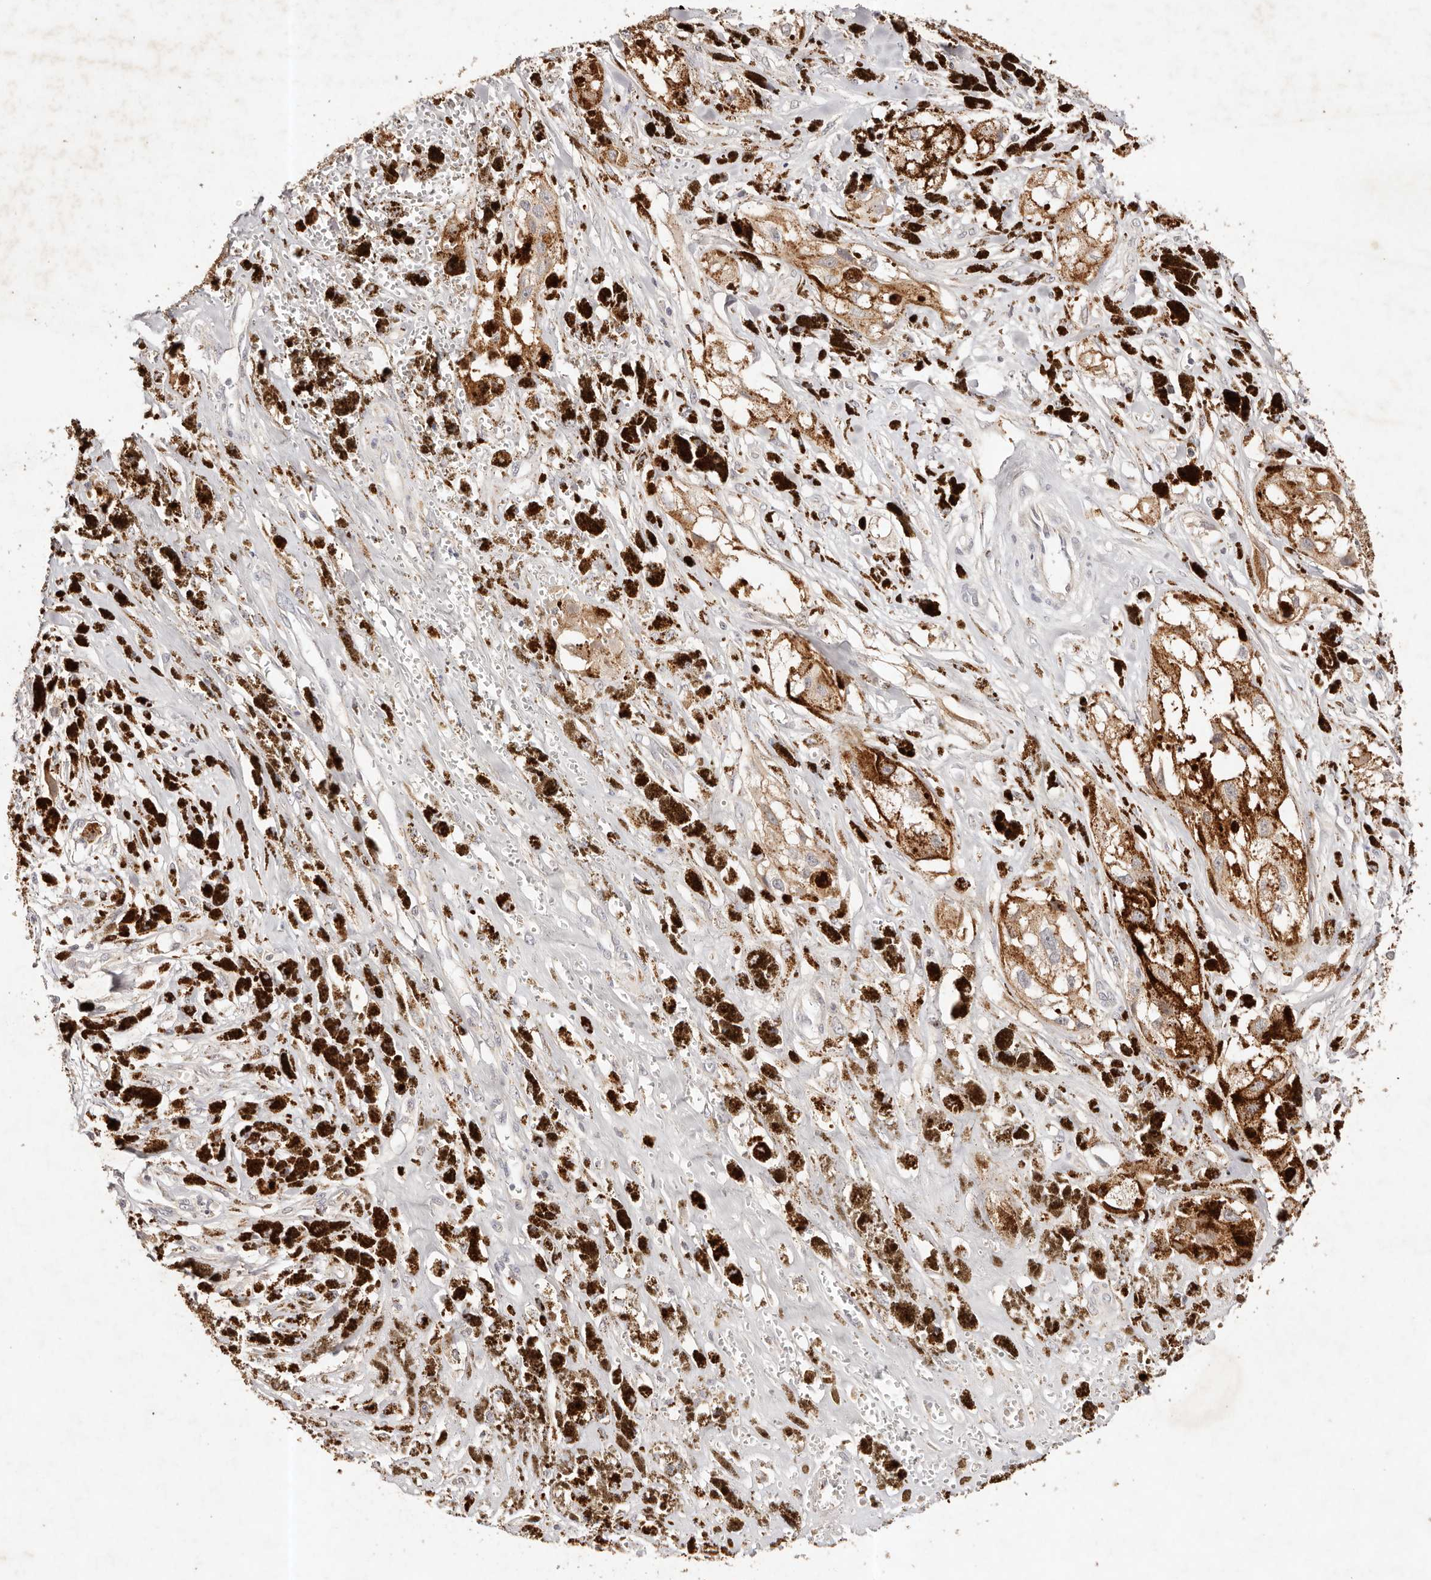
{"staining": {"intensity": "moderate", "quantity": ">75%", "location": "cytoplasmic/membranous"}, "tissue": "melanoma", "cell_type": "Tumor cells", "image_type": "cancer", "snomed": [{"axis": "morphology", "description": "Malignant melanoma, NOS"}, {"axis": "topography", "description": "Skin"}], "caption": "Melanoma stained with a brown dye exhibits moderate cytoplasmic/membranous positive positivity in about >75% of tumor cells.", "gene": "CXADR", "patient": {"sex": "male", "age": 88}}